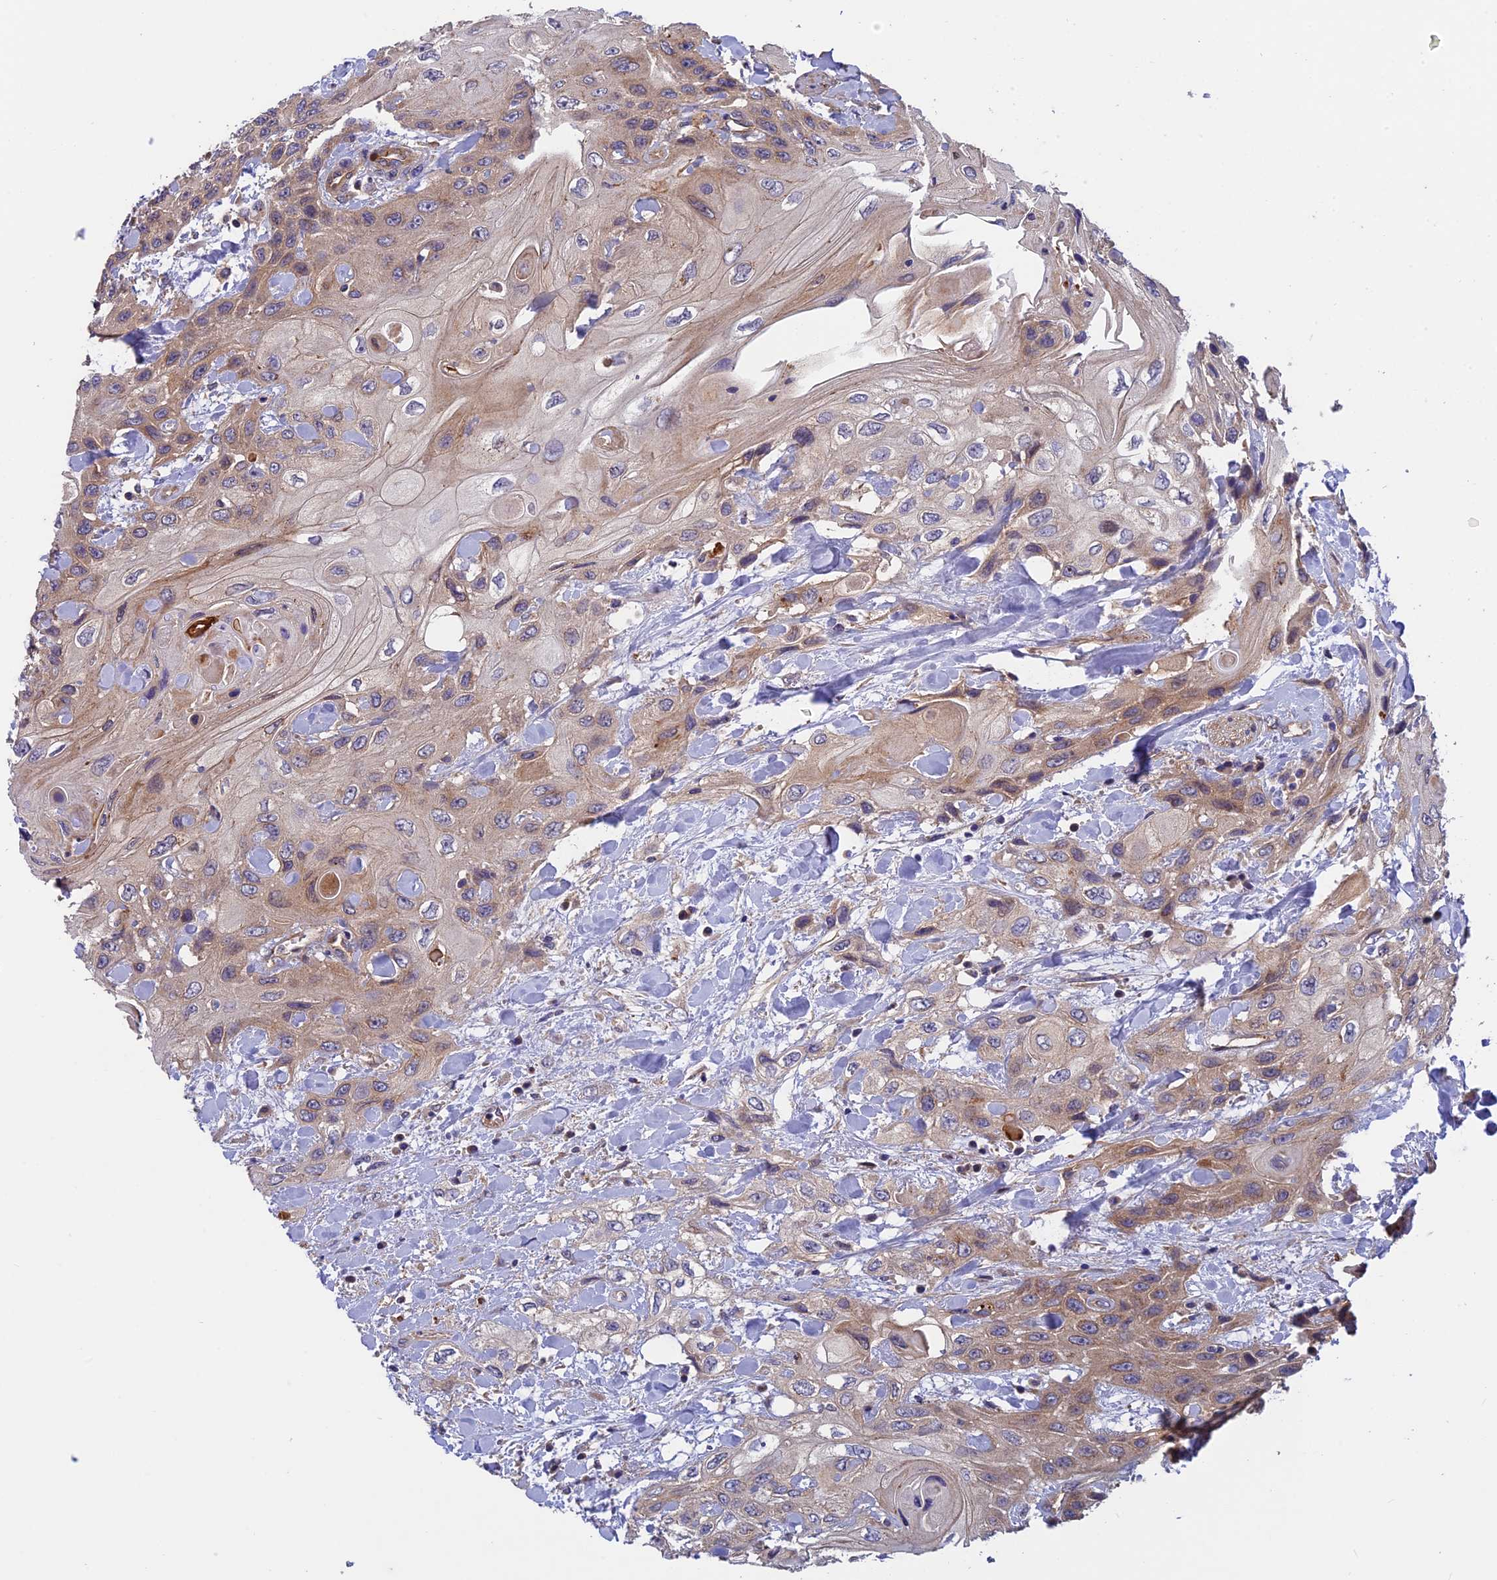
{"staining": {"intensity": "moderate", "quantity": ">75%", "location": "cytoplasmic/membranous"}, "tissue": "head and neck cancer", "cell_type": "Tumor cells", "image_type": "cancer", "snomed": [{"axis": "morphology", "description": "Squamous cell carcinoma, NOS"}, {"axis": "topography", "description": "Head-Neck"}], "caption": "Protein expression analysis of human head and neck cancer (squamous cell carcinoma) reveals moderate cytoplasmic/membranous staining in about >75% of tumor cells. The staining was performed using DAB, with brown indicating positive protein expression. Nuclei are stained blue with hematoxylin.", "gene": "ADAMTS15", "patient": {"sex": "female", "age": 43}}